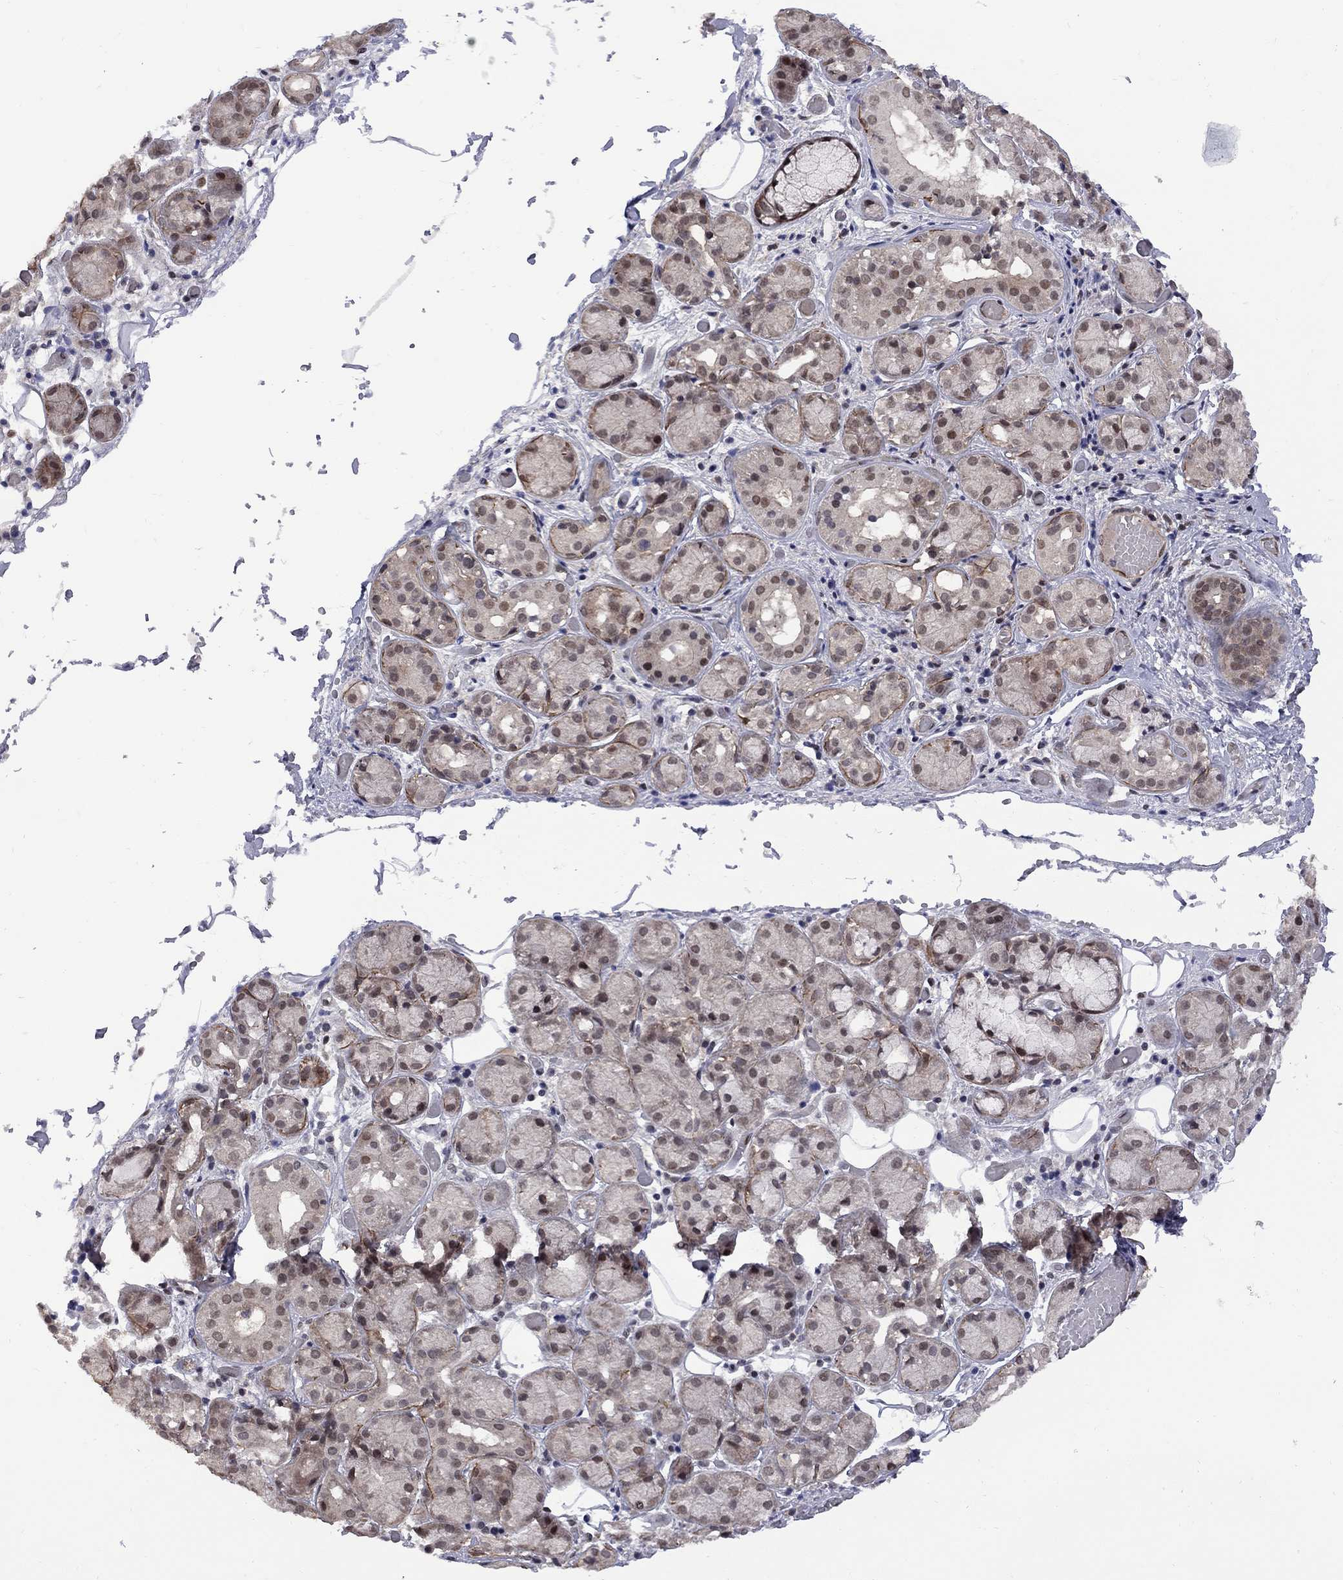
{"staining": {"intensity": "moderate", "quantity": "25%-75%", "location": "nuclear"}, "tissue": "salivary gland", "cell_type": "Glandular cells", "image_type": "normal", "snomed": [{"axis": "morphology", "description": "Normal tissue, NOS"}, {"axis": "topography", "description": "Salivary gland"}, {"axis": "topography", "description": "Peripheral nerve tissue"}], "caption": "Human salivary gland stained for a protein (brown) displays moderate nuclear positive positivity in about 25%-75% of glandular cells.", "gene": "BRF1", "patient": {"sex": "male", "age": 71}}